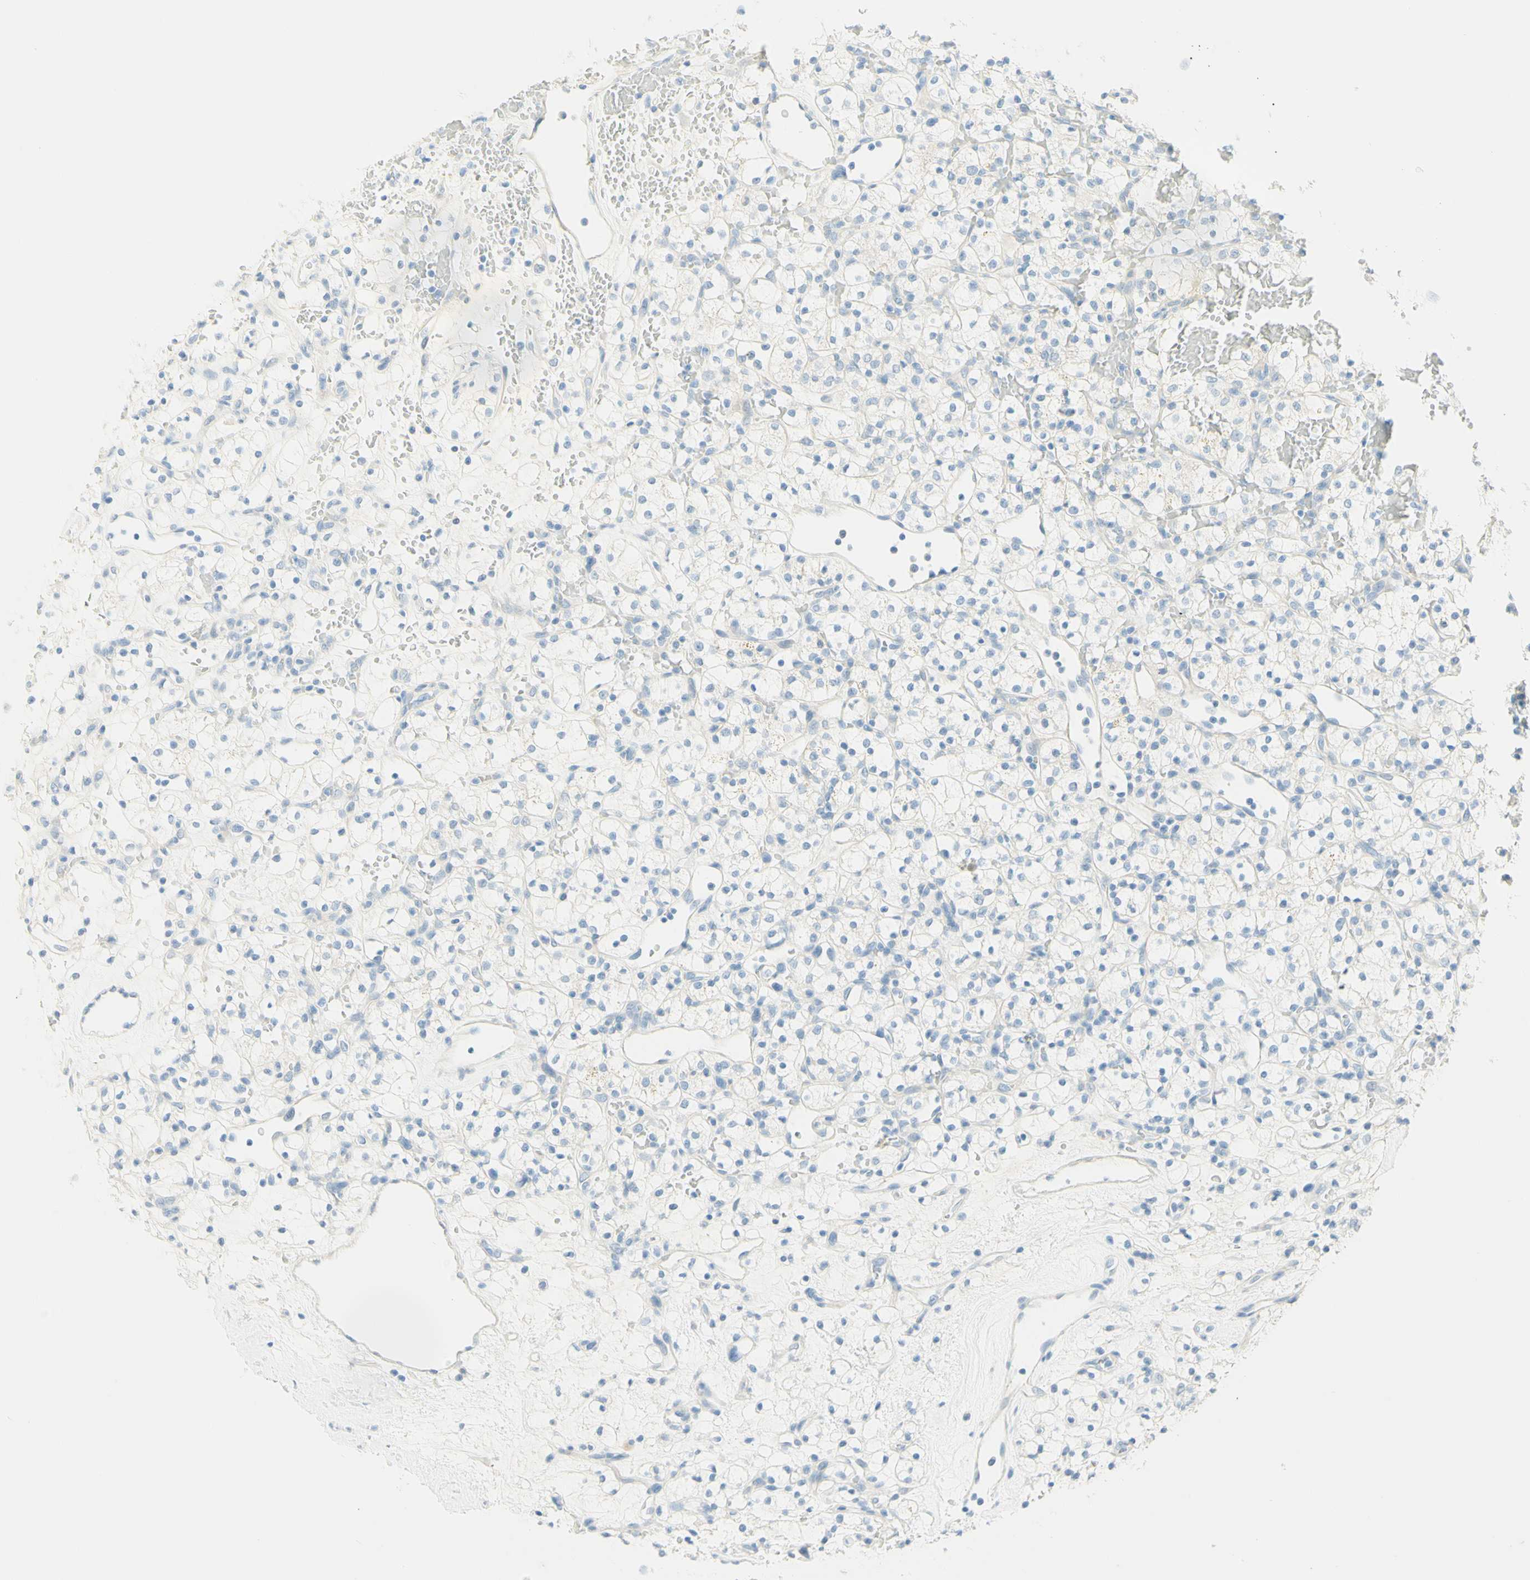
{"staining": {"intensity": "negative", "quantity": "none", "location": "none"}, "tissue": "renal cancer", "cell_type": "Tumor cells", "image_type": "cancer", "snomed": [{"axis": "morphology", "description": "Adenocarcinoma, NOS"}, {"axis": "topography", "description": "Kidney"}], "caption": "This is an IHC image of human renal cancer. There is no staining in tumor cells.", "gene": "TMEM132D", "patient": {"sex": "female", "age": 60}}